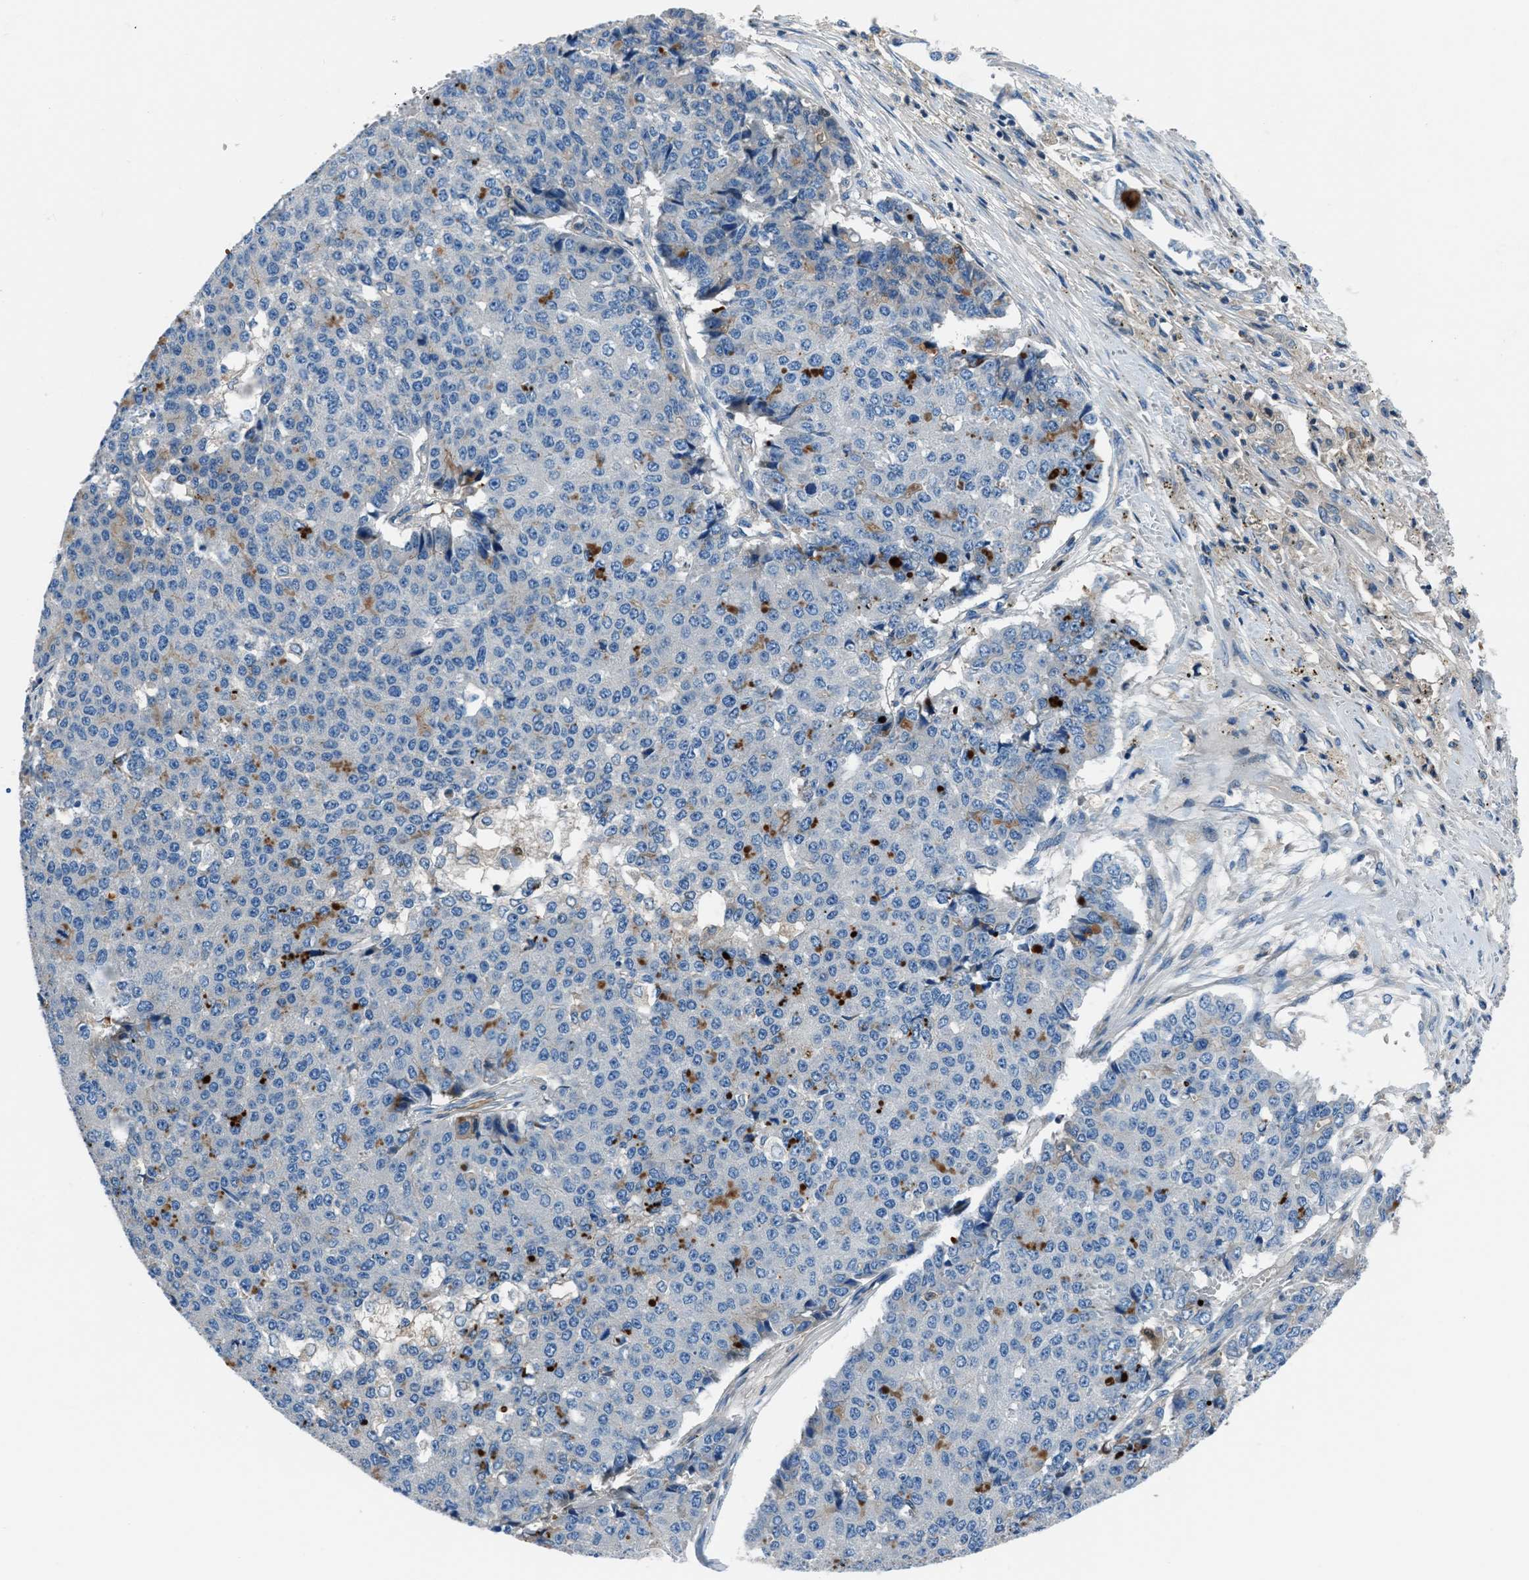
{"staining": {"intensity": "negative", "quantity": "none", "location": "none"}, "tissue": "pancreatic cancer", "cell_type": "Tumor cells", "image_type": "cancer", "snomed": [{"axis": "morphology", "description": "Adenocarcinoma, NOS"}, {"axis": "topography", "description": "Pancreas"}], "caption": "This micrograph is of pancreatic adenocarcinoma stained with immunohistochemistry to label a protein in brown with the nuclei are counter-stained blue. There is no expression in tumor cells. (DAB IHC, high magnification).", "gene": "SLC38A6", "patient": {"sex": "male", "age": 50}}